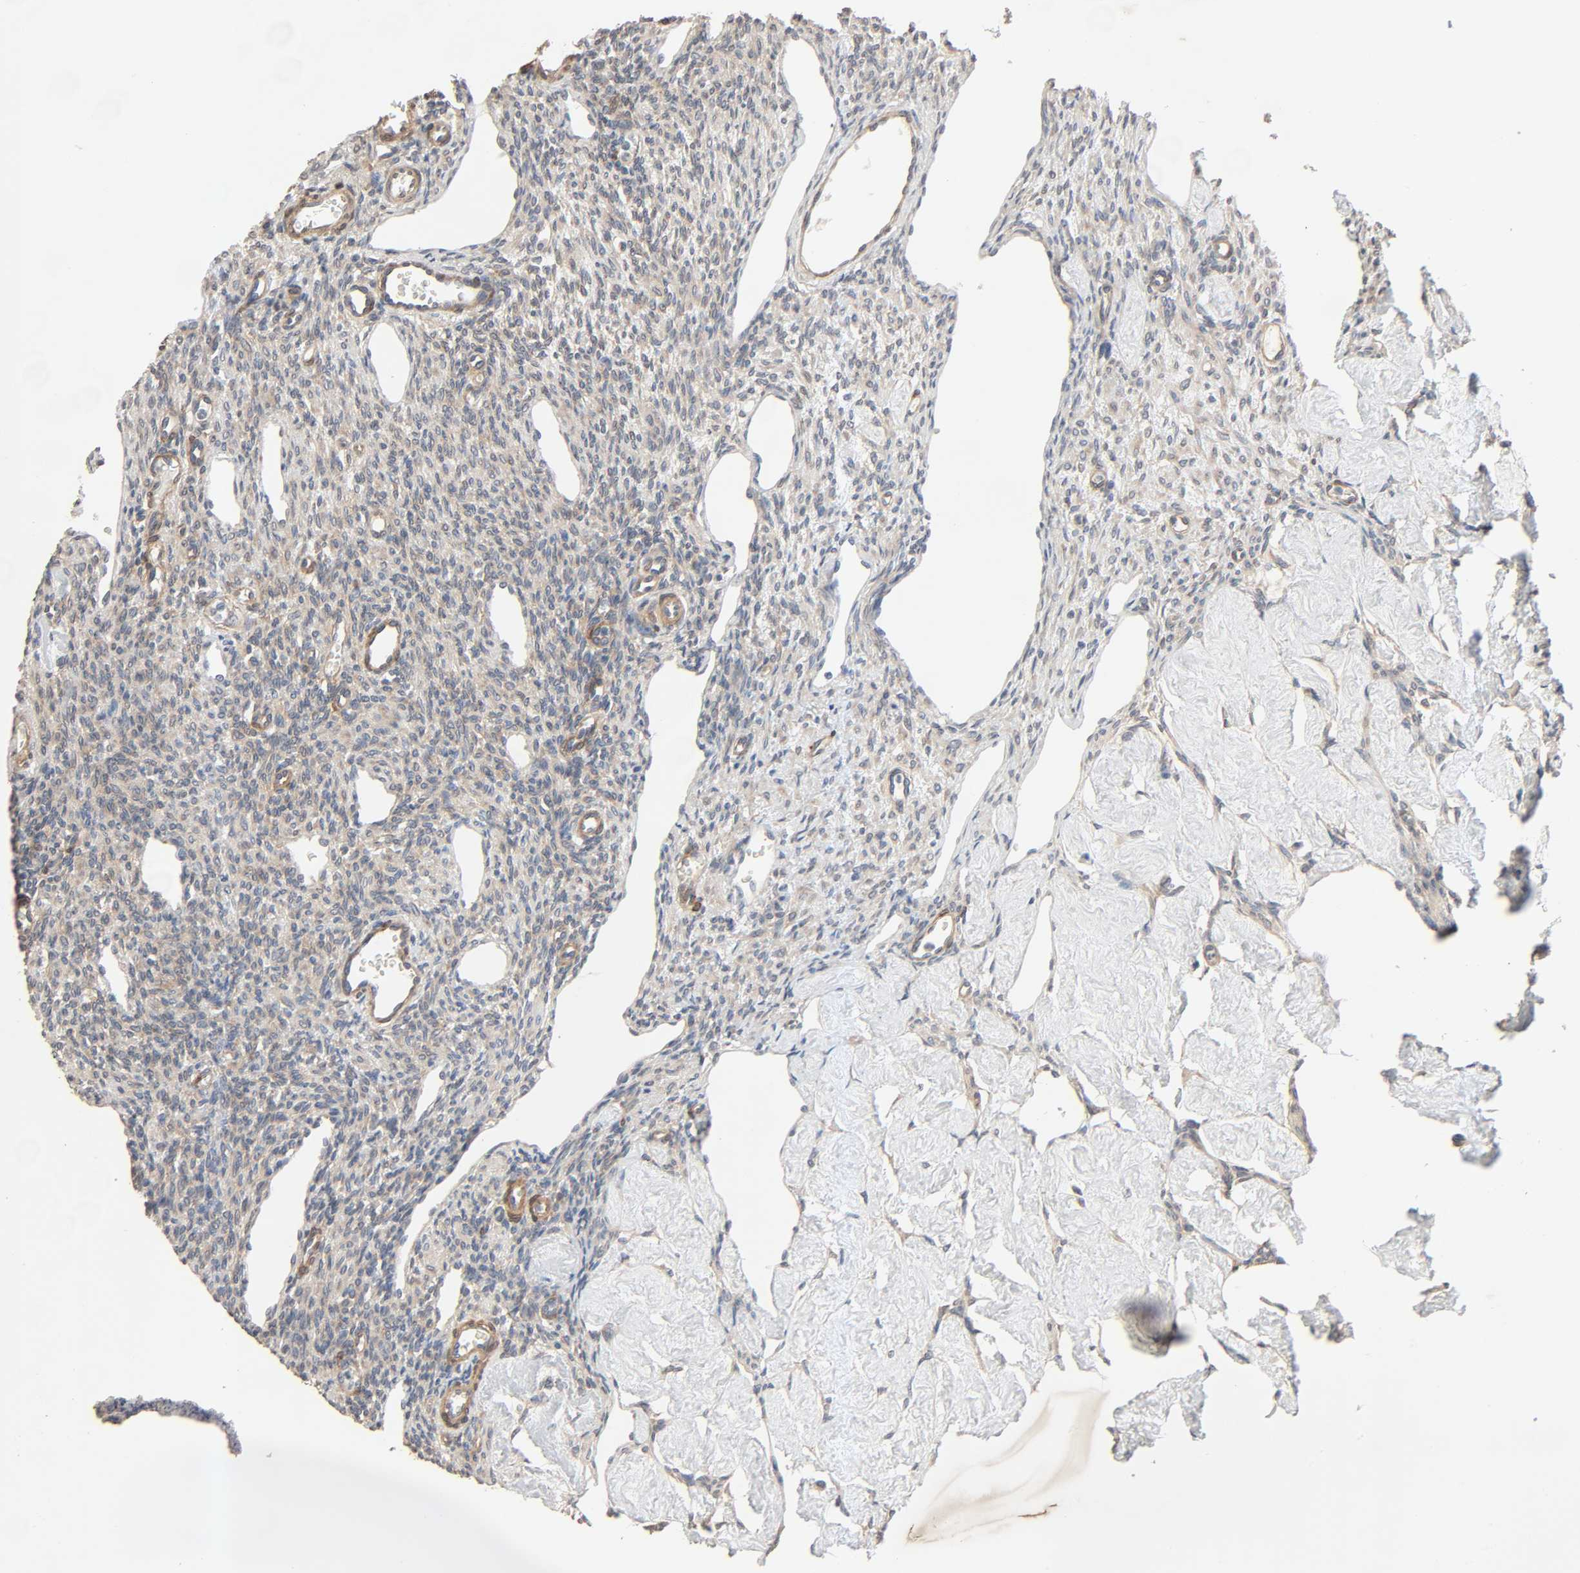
{"staining": {"intensity": "negative", "quantity": "none", "location": "none"}, "tissue": "ovary", "cell_type": "Follicle cells", "image_type": "normal", "snomed": [{"axis": "morphology", "description": "Normal tissue, NOS"}, {"axis": "topography", "description": "Ovary"}], "caption": "Image shows no protein expression in follicle cells of unremarkable ovary.", "gene": "PTK2", "patient": {"sex": "female", "age": 33}}